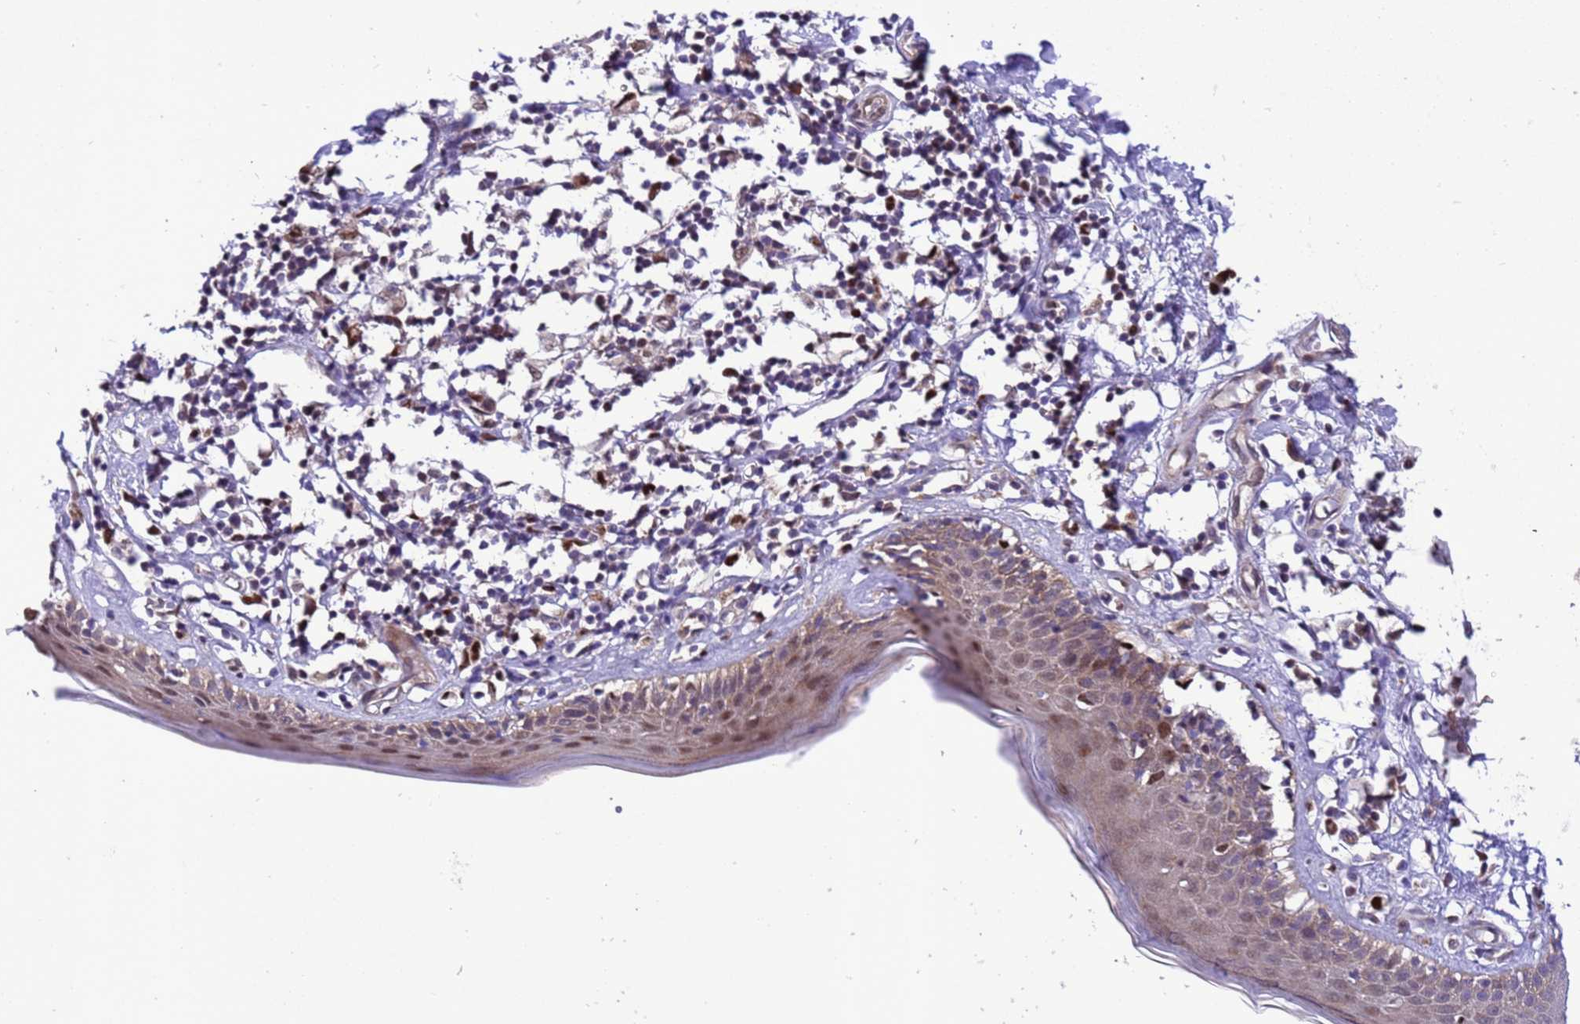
{"staining": {"intensity": "moderate", "quantity": "<25%", "location": "nuclear"}, "tissue": "skin", "cell_type": "Epidermal cells", "image_type": "normal", "snomed": [{"axis": "morphology", "description": "Normal tissue, NOS"}, {"axis": "topography", "description": "Adipose tissue"}, {"axis": "topography", "description": "Vascular tissue"}, {"axis": "topography", "description": "Vulva"}, {"axis": "topography", "description": "Peripheral nerve tissue"}], "caption": "Human skin stained with a brown dye exhibits moderate nuclear positive expression in approximately <25% of epidermal cells.", "gene": "RASD1", "patient": {"sex": "female", "age": 86}}